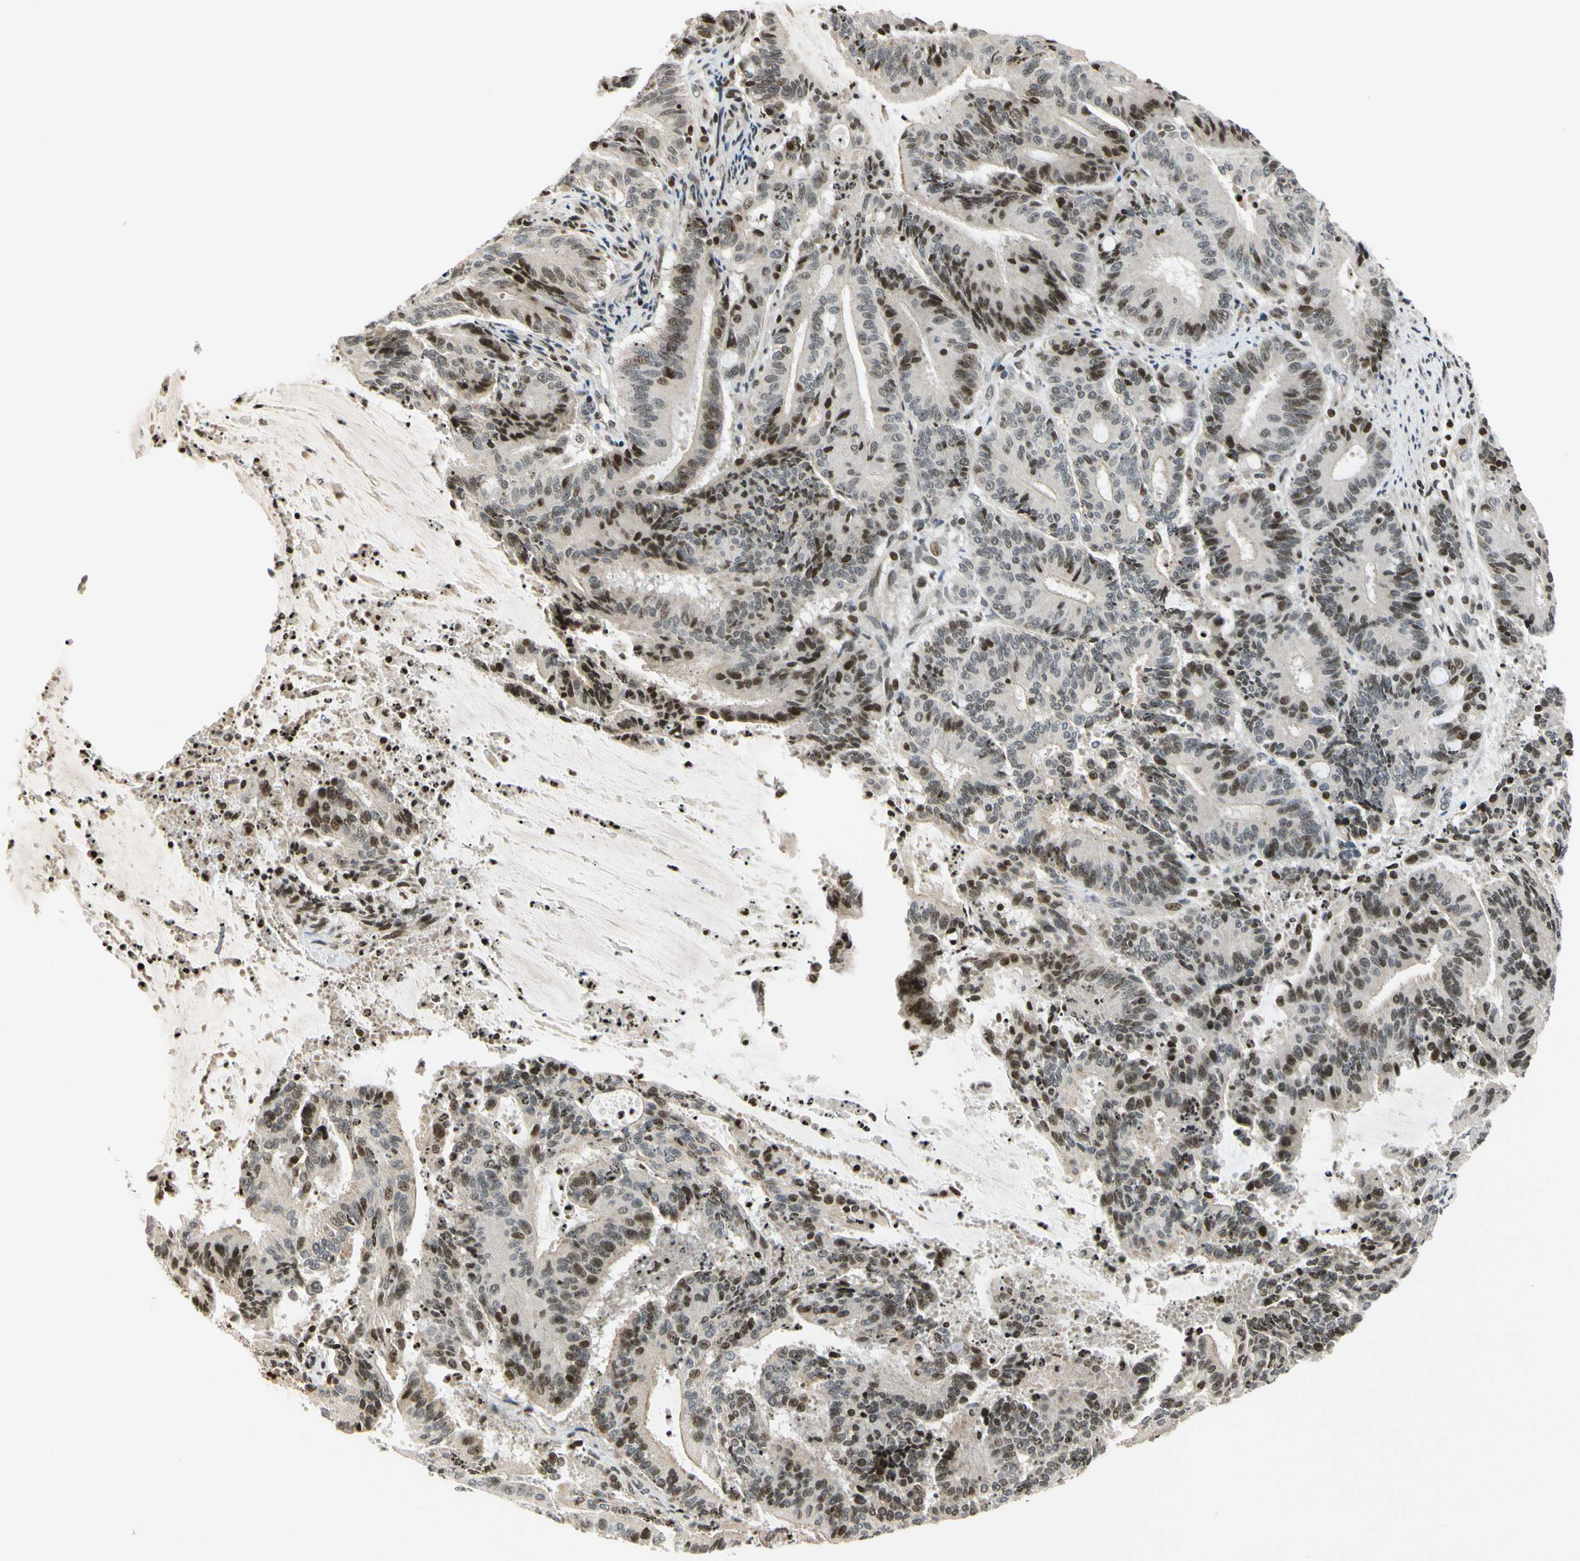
{"staining": {"intensity": "moderate", "quantity": "25%-75%", "location": "nuclear"}, "tissue": "liver cancer", "cell_type": "Tumor cells", "image_type": "cancer", "snomed": [{"axis": "morphology", "description": "Cholangiocarcinoma"}, {"axis": "topography", "description": "Liver"}], "caption": "Immunohistochemical staining of human liver cancer reveals medium levels of moderate nuclear protein expression in about 25%-75% of tumor cells. (DAB IHC, brown staining for protein, blue staining for nuclei).", "gene": "CDK7", "patient": {"sex": "female", "age": 73}}